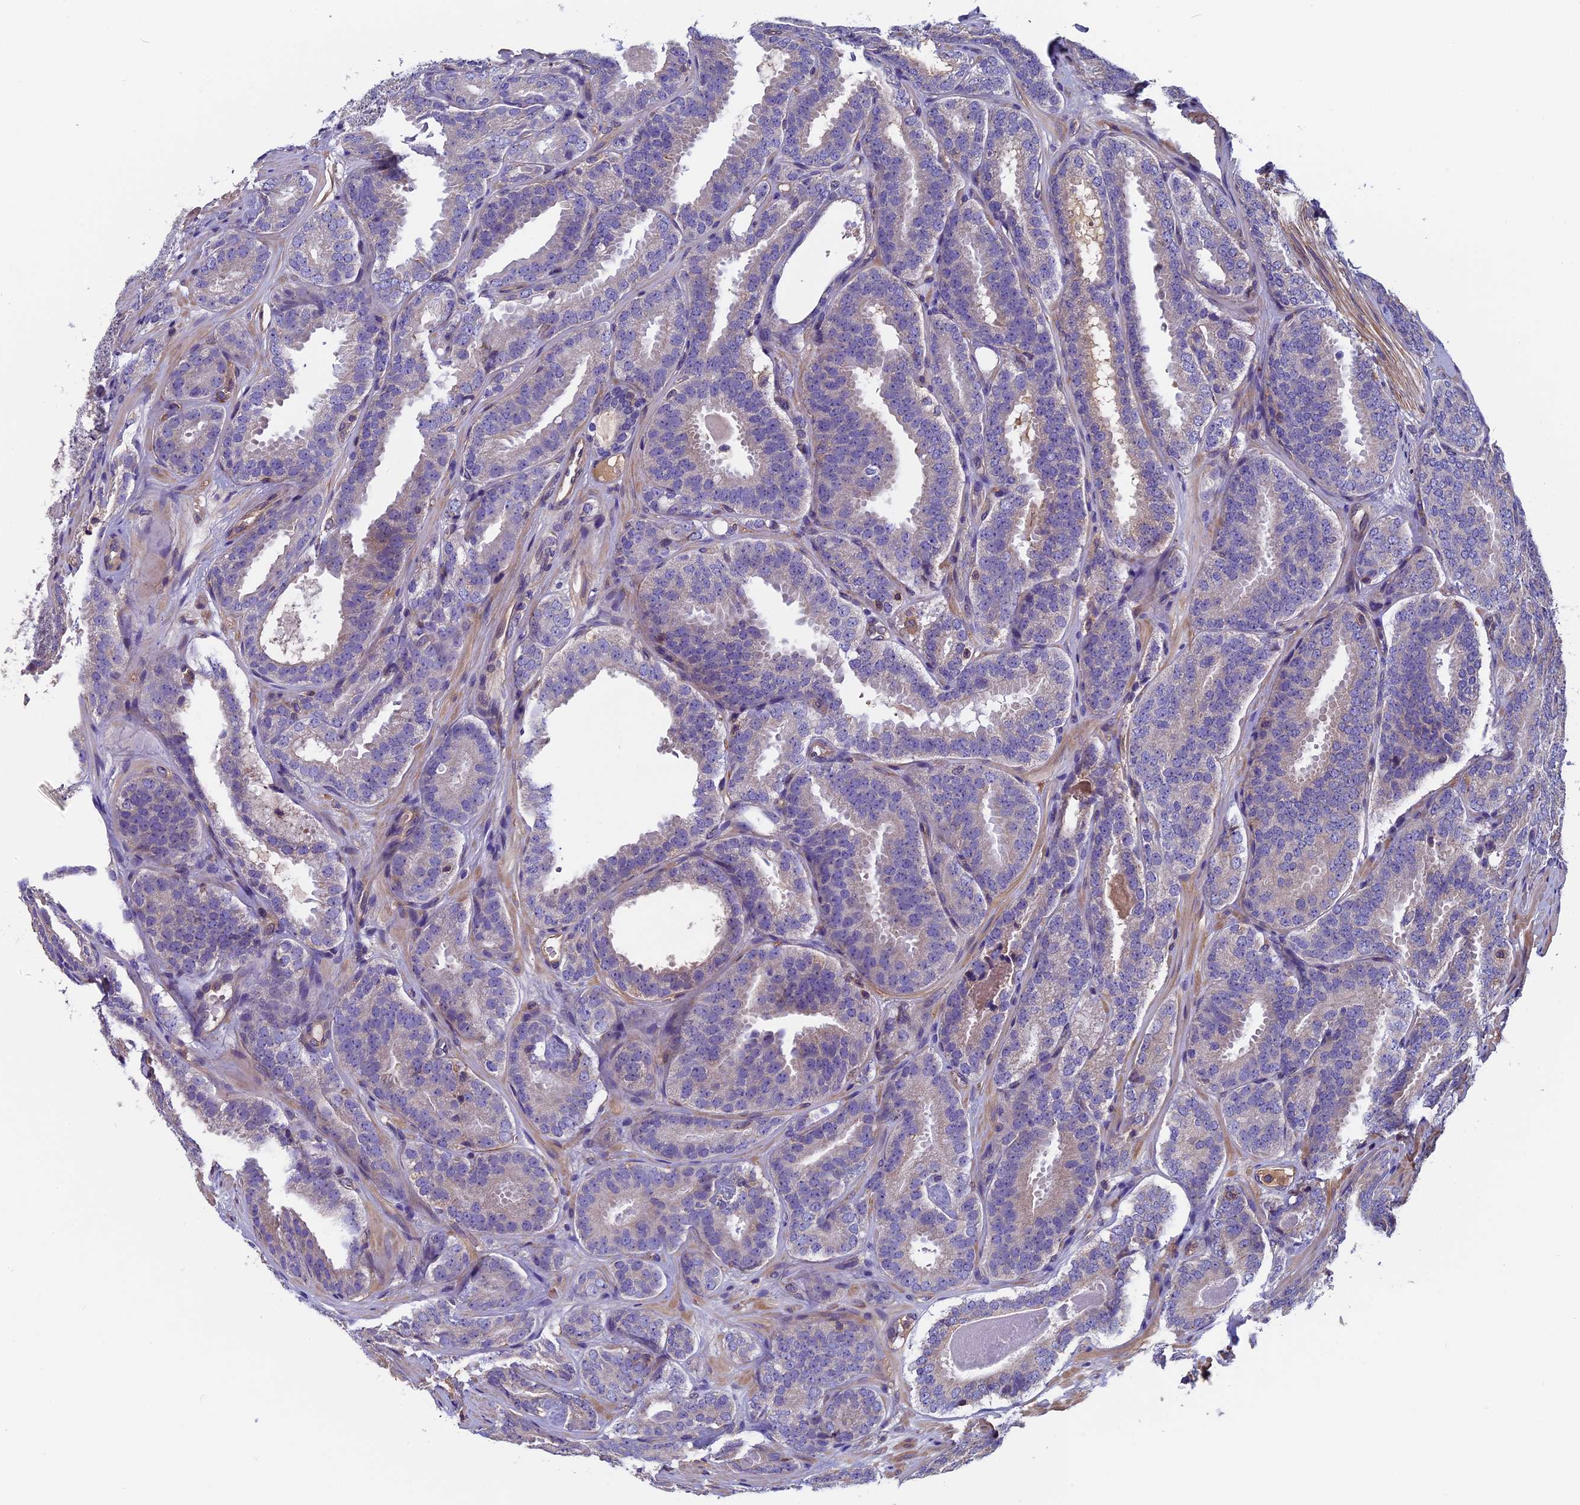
{"staining": {"intensity": "negative", "quantity": "none", "location": "none"}, "tissue": "prostate cancer", "cell_type": "Tumor cells", "image_type": "cancer", "snomed": [{"axis": "morphology", "description": "Adenocarcinoma, High grade"}, {"axis": "topography", "description": "Prostate"}], "caption": "Immunohistochemistry photomicrograph of human adenocarcinoma (high-grade) (prostate) stained for a protein (brown), which displays no expression in tumor cells.", "gene": "CCDC153", "patient": {"sex": "male", "age": 63}}